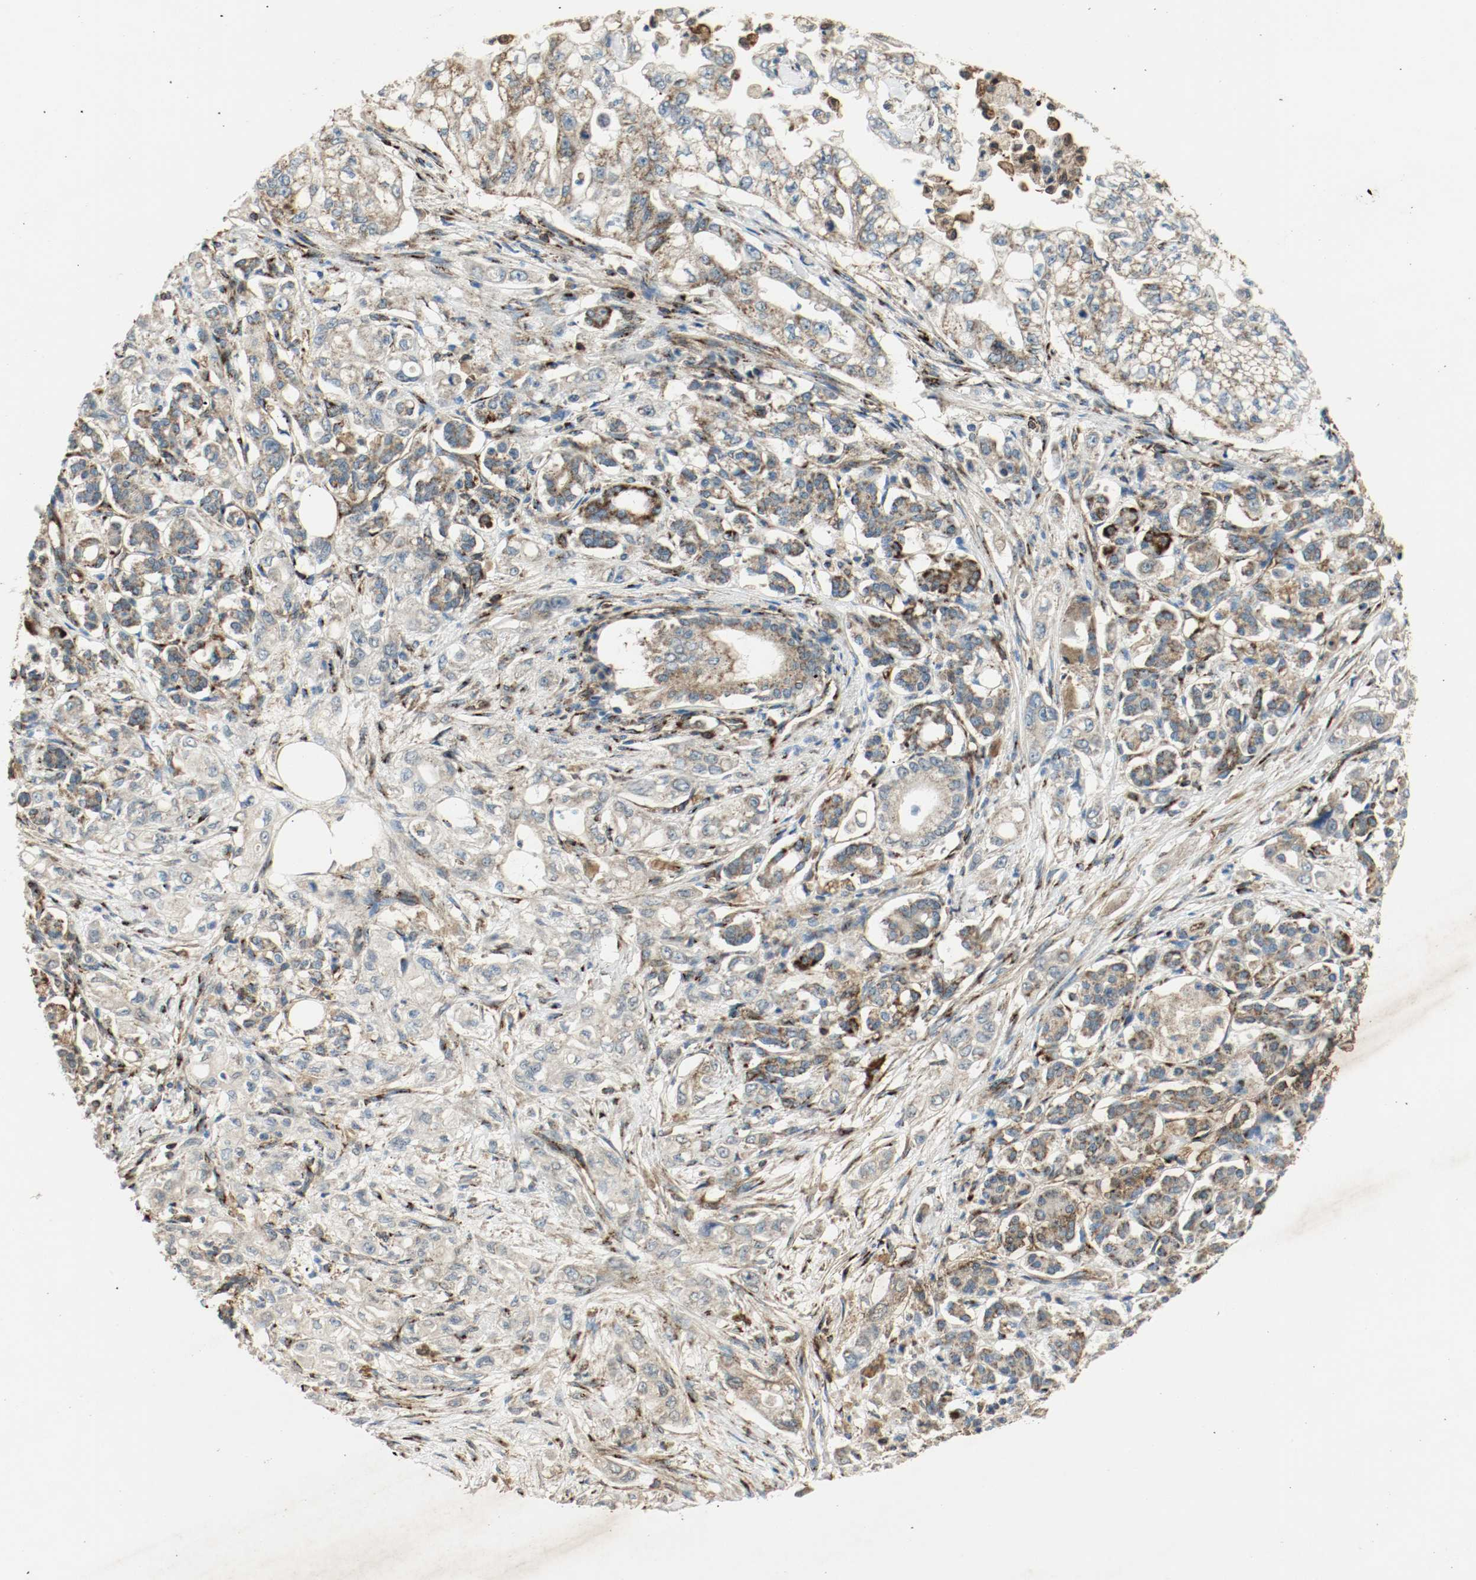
{"staining": {"intensity": "strong", "quantity": ">75%", "location": "cytoplasmic/membranous"}, "tissue": "pancreatic cancer", "cell_type": "Tumor cells", "image_type": "cancer", "snomed": [{"axis": "morphology", "description": "Normal tissue, NOS"}, {"axis": "topography", "description": "Pancreas"}], "caption": "IHC image of pancreatic cancer stained for a protein (brown), which demonstrates high levels of strong cytoplasmic/membranous positivity in about >75% of tumor cells.", "gene": "PLCG1", "patient": {"sex": "male", "age": 42}}